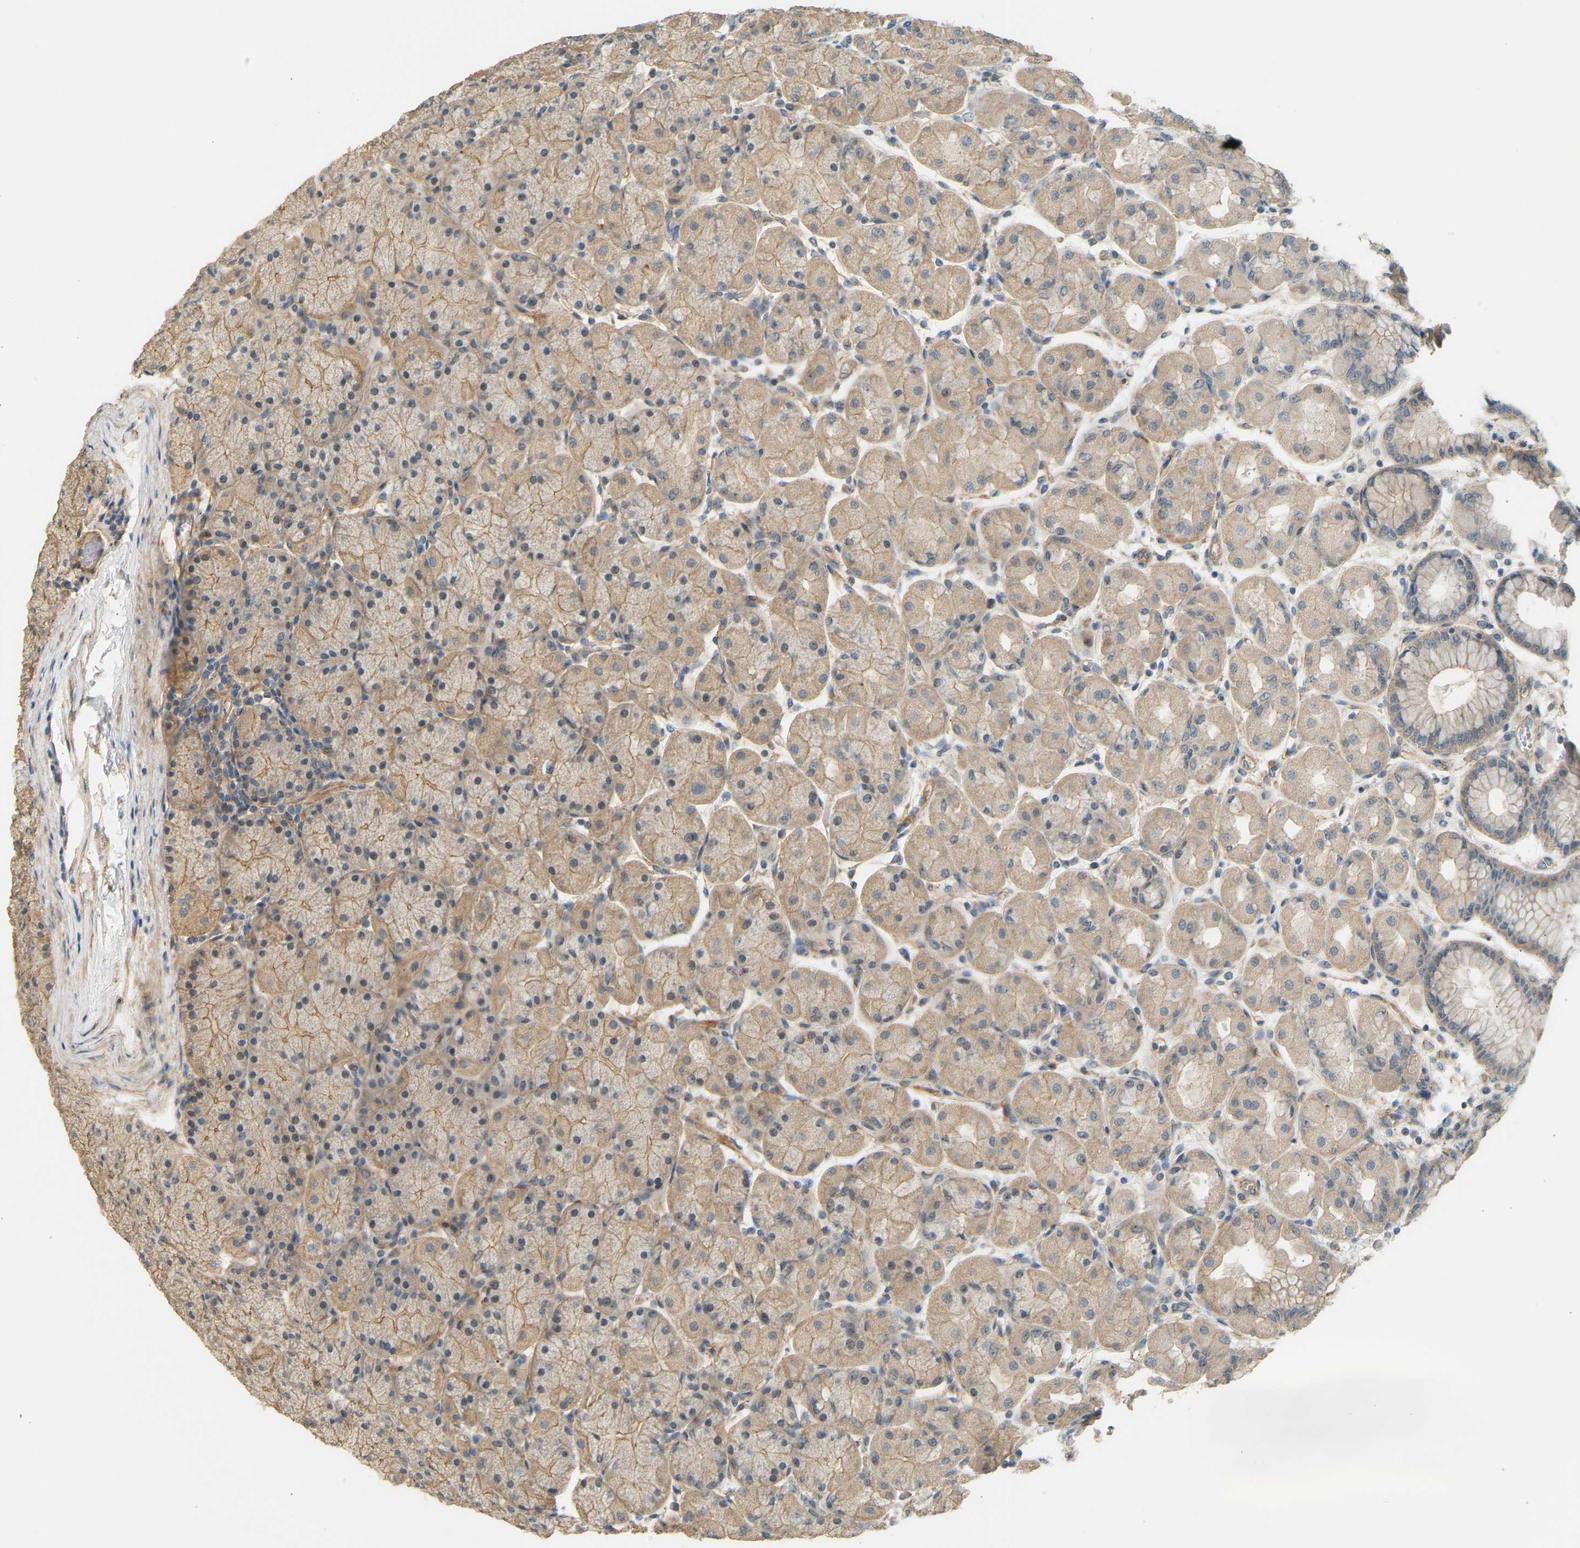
{"staining": {"intensity": "moderate", "quantity": ">75%", "location": "cytoplasmic/membranous"}, "tissue": "stomach", "cell_type": "Glandular cells", "image_type": "normal", "snomed": [{"axis": "morphology", "description": "Normal tissue, NOS"}, {"axis": "topography", "description": "Stomach, upper"}], "caption": "This is a photomicrograph of immunohistochemistry (IHC) staining of normal stomach, which shows moderate positivity in the cytoplasmic/membranous of glandular cells.", "gene": "RGL1", "patient": {"sex": "female", "age": 56}}